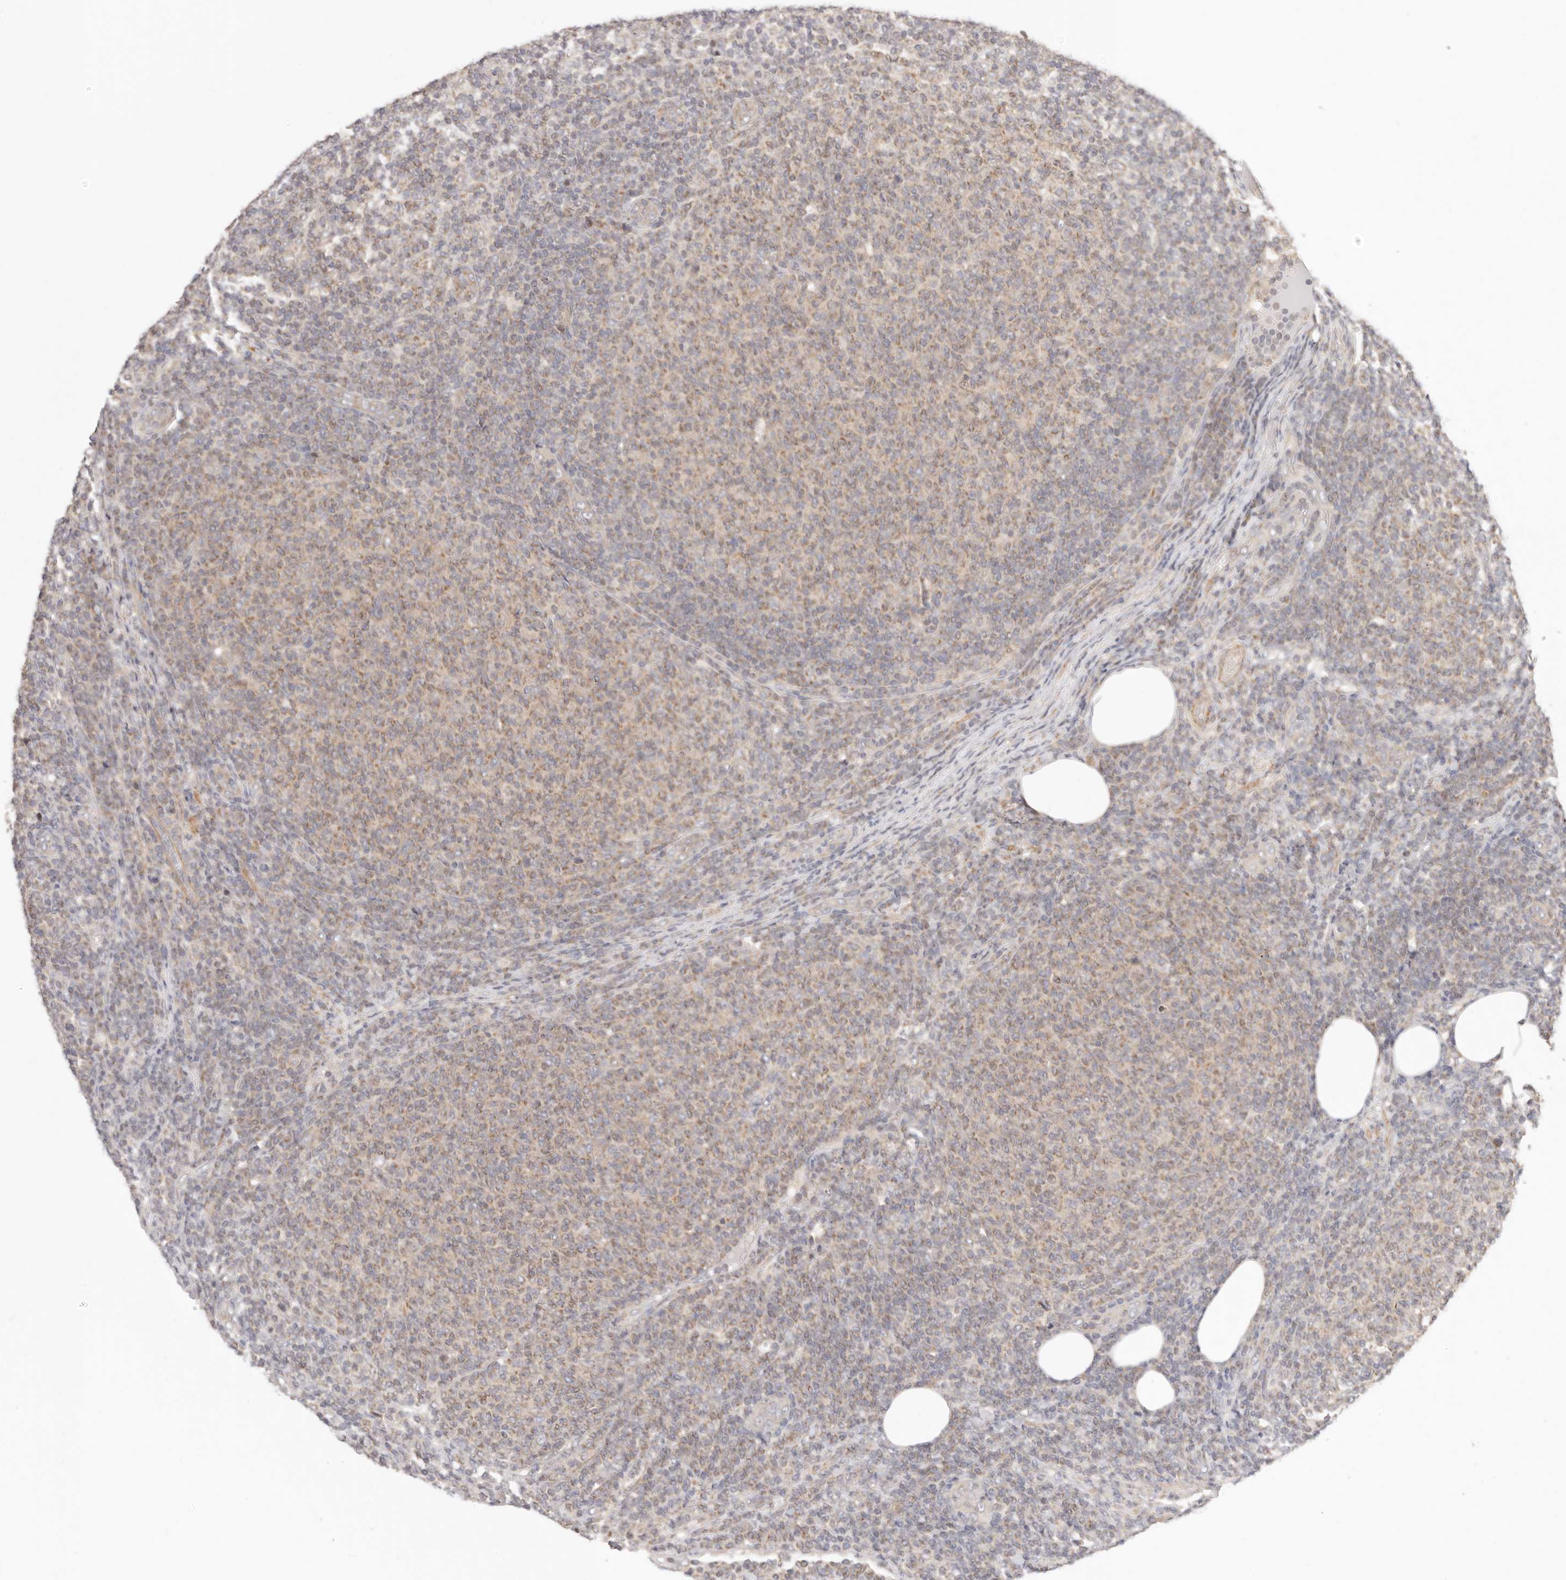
{"staining": {"intensity": "weak", "quantity": "<25%", "location": "cytoplasmic/membranous"}, "tissue": "lymphoma", "cell_type": "Tumor cells", "image_type": "cancer", "snomed": [{"axis": "morphology", "description": "Malignant lymphoma, non-Hodgkin's type, Low grade"}, {"axis": "topography", "description": "Lymph node"}], "caption": "Immunohistochemistry micrograph of human lymphoma stained for a protein (brown), which displays no staining in tumor cells.", "gene": "KCMF1", "patient": {"sex": "male", "age": 66}}